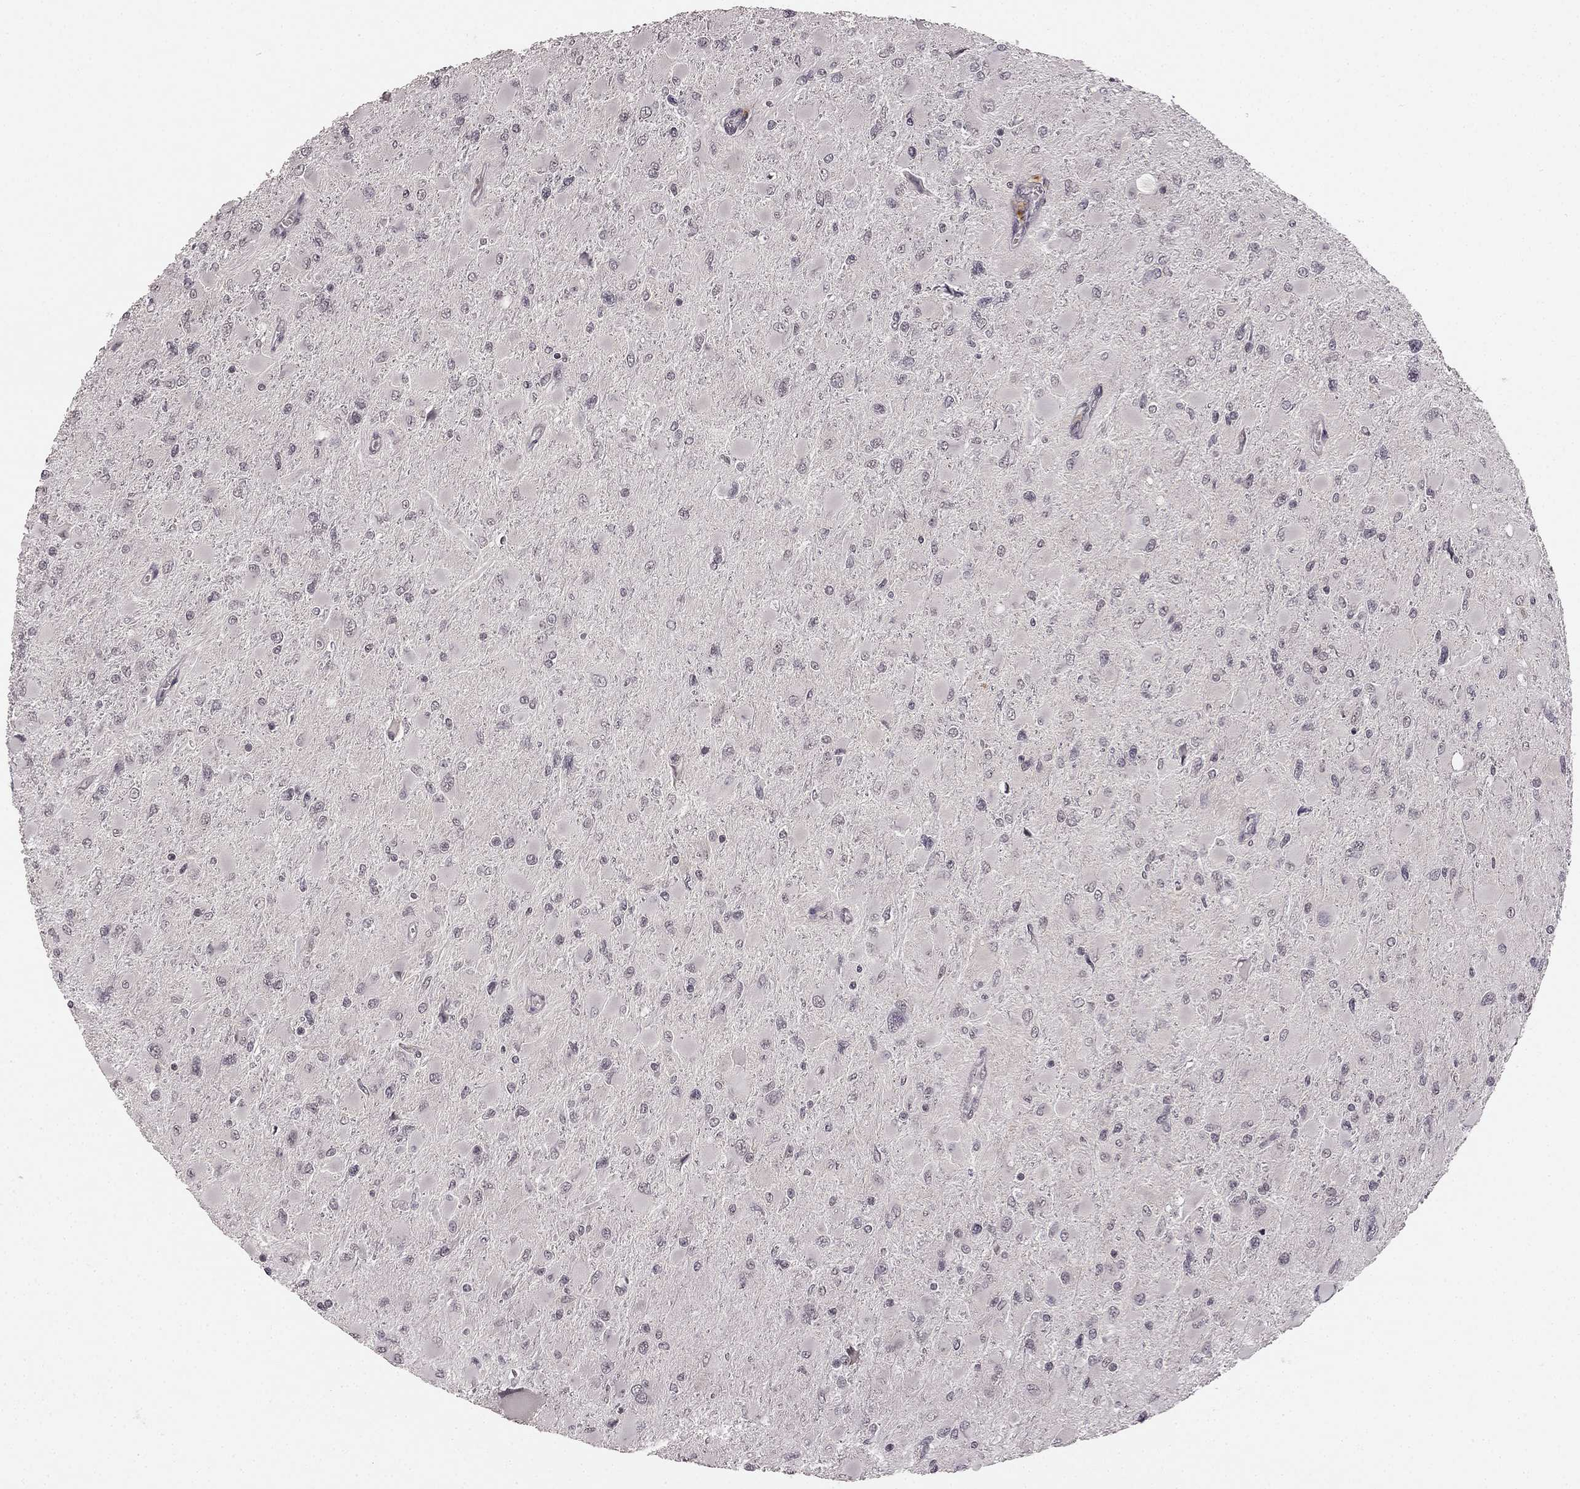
{"staining": {"intensity": "negative", "quantity": "none", "location": "none"}, "tissue": "glioma", "cell_type": "Tumor cells", "image_type": "cancer", "snomed": [{"axis": "morphology", "description": "Glioma, malignant, High grade"}, {"axis": "topography", "description": "Cerebral cortex"}], "caption": "Micrograph shows no significant protein expression in tumor cells of glioma.", "gene": "HCN4", "patient": {"sex": "female", "age": 36}}